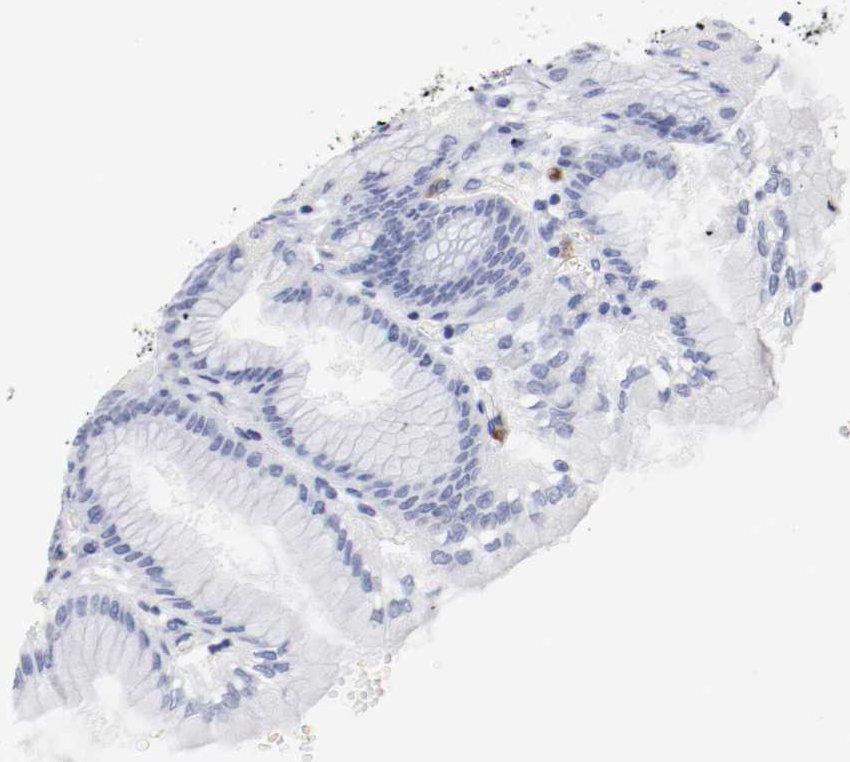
{"staining": {"intensity": "negative", "quantity": "none", "location": "none"}, "tissue": "stomach", "cell_type": "Glandular cells", "image_type": "normal", "snomed": [{"axis": "morphology", "description": "Normal tissue, NOS"}, {"axis": "topography", "description": "Stomach, upper"}], "caption": "Immunohistochemistry image of normal stomach: human stomach stained with DAB (3,3'-diaminobenzidine) demonstrates no significant protein expression in glandular cells.", "gene": "ITGAX", "patient": {"sex": "female", "age": 56}}